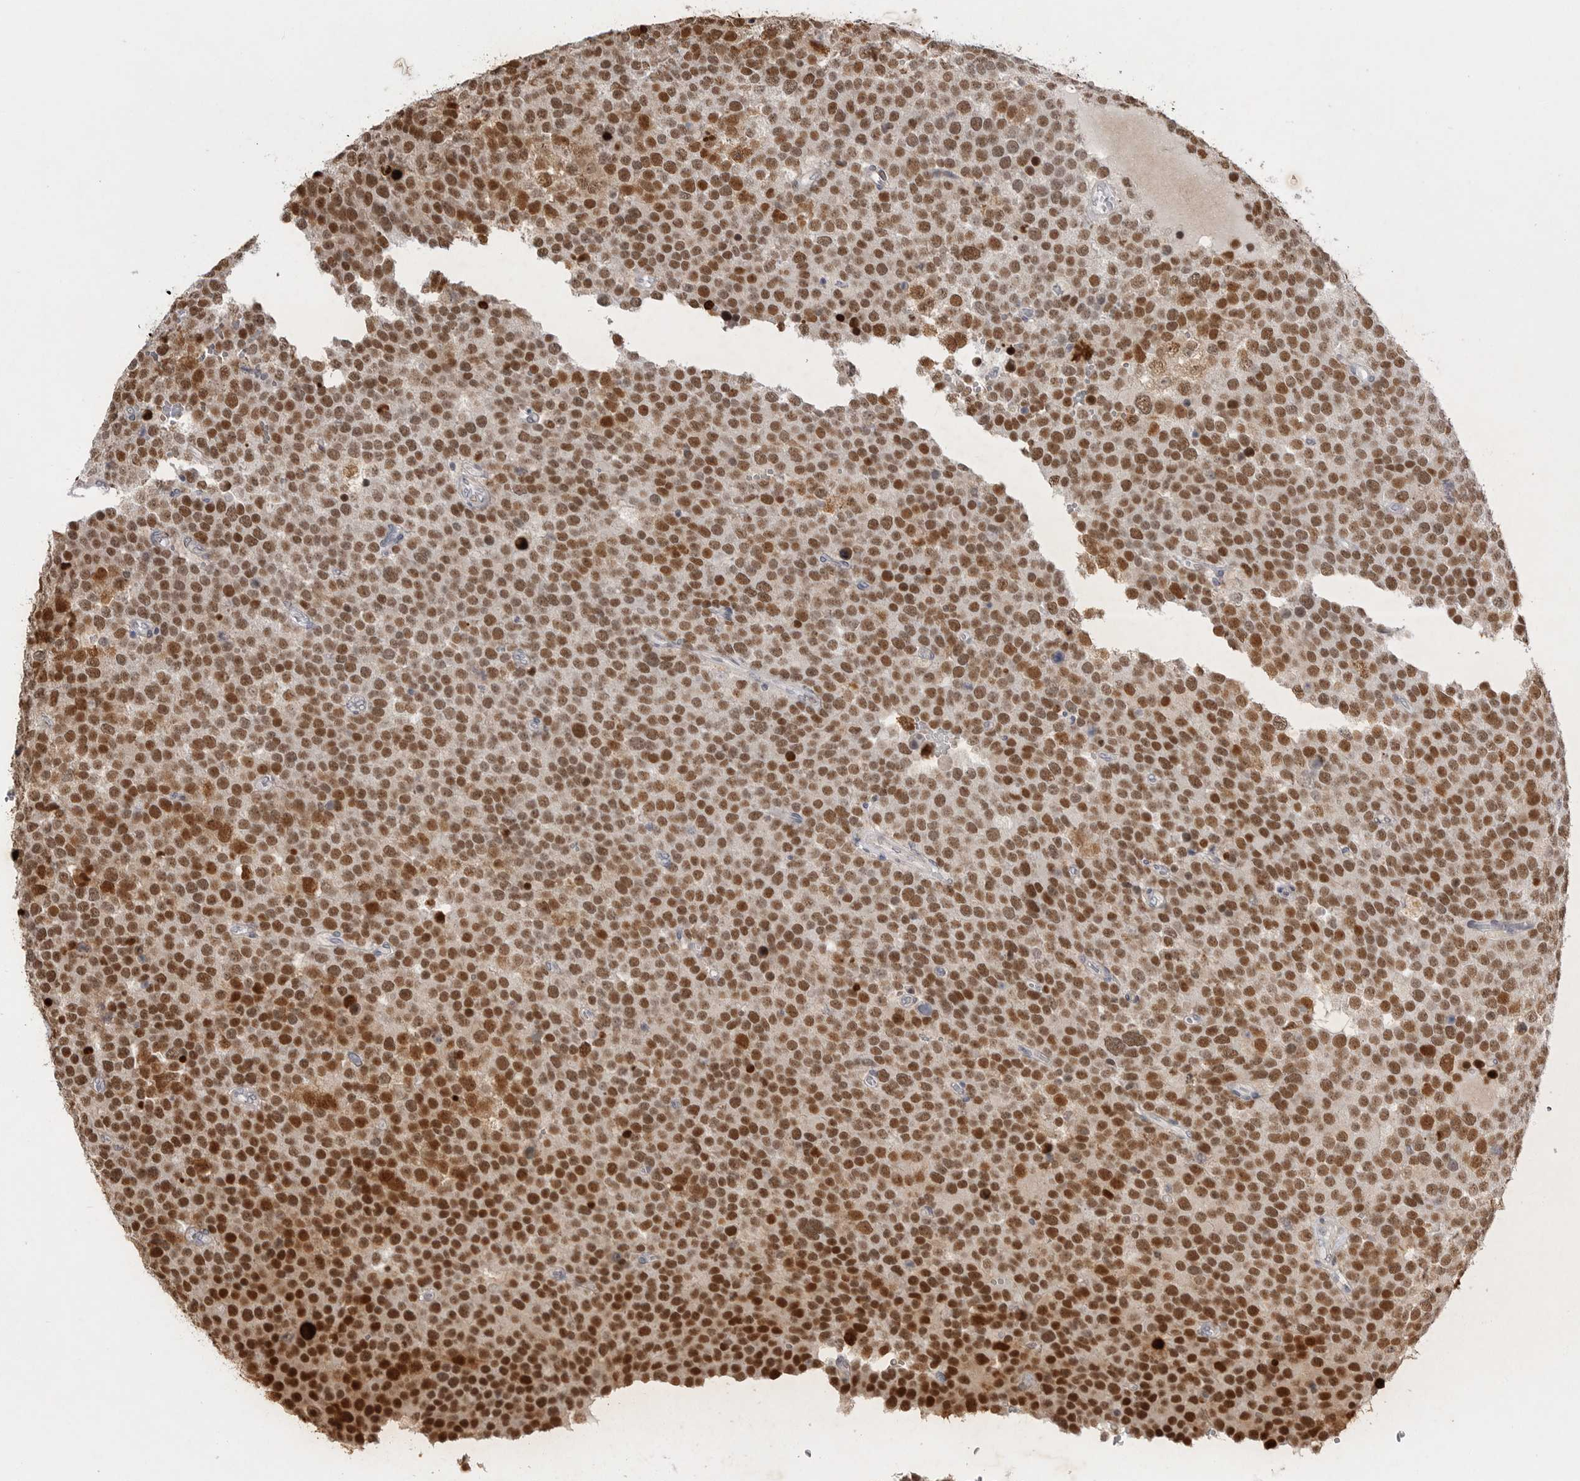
{"staining": {"intensity": "moderate", "quantity": ">75%", "location": "cytoplasmic/membranous,nuclear"}, "tissue": "testis cancer", "cell_type": "Tumor cells", "image_type": "cancer", "snomed": [{"axis": "morphology", "description": "Seminoma, NOS"}, {"axis": "topography", "description": "Testis"}], "caption": "A micrograph of testis cancer (seminoma) stained for a protein reveals moderate cytoplasmic/membranous and nuclear brown staining in tumor cells.", "gene": "GGT6", "patient": {"sex": "male", "age": 71}}